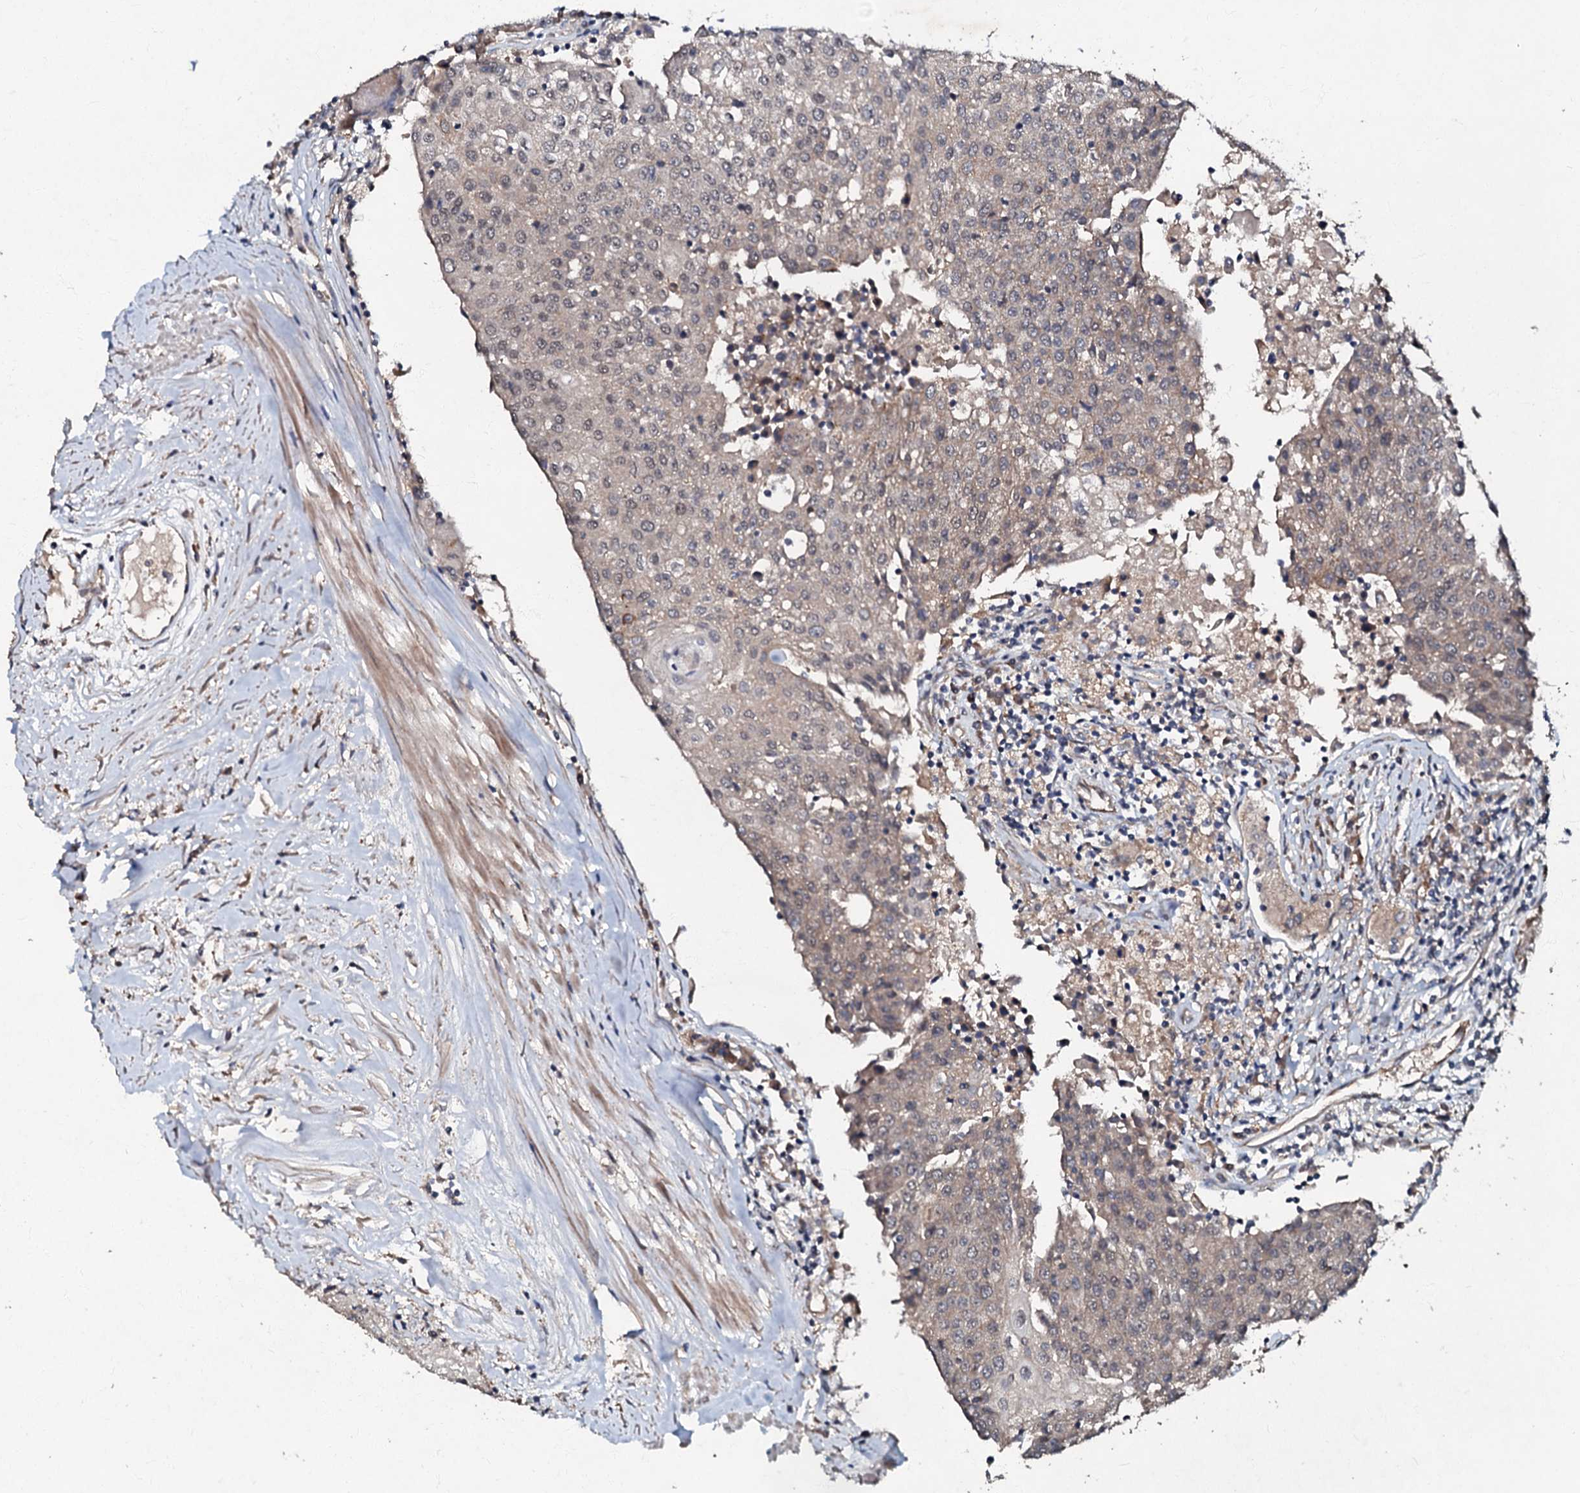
{"staining": {"intensity": "negative", "quantity": "none", "location": "none"}, "tissue": "urothelial cancer", "cell_type": "Tumor cells", "image_type": "cancer", "snomed": [{"axis": "morphology", "description": "Urothelial carcinoma, High grade"}, {"axis": "topography", "description": "Urinary bladder"}], "caption": "Tumor cells are negative for brown protein staining in urothelial cancer.", "gene": "MANSC4", "patient": {"sex": "female", "age": 85}}